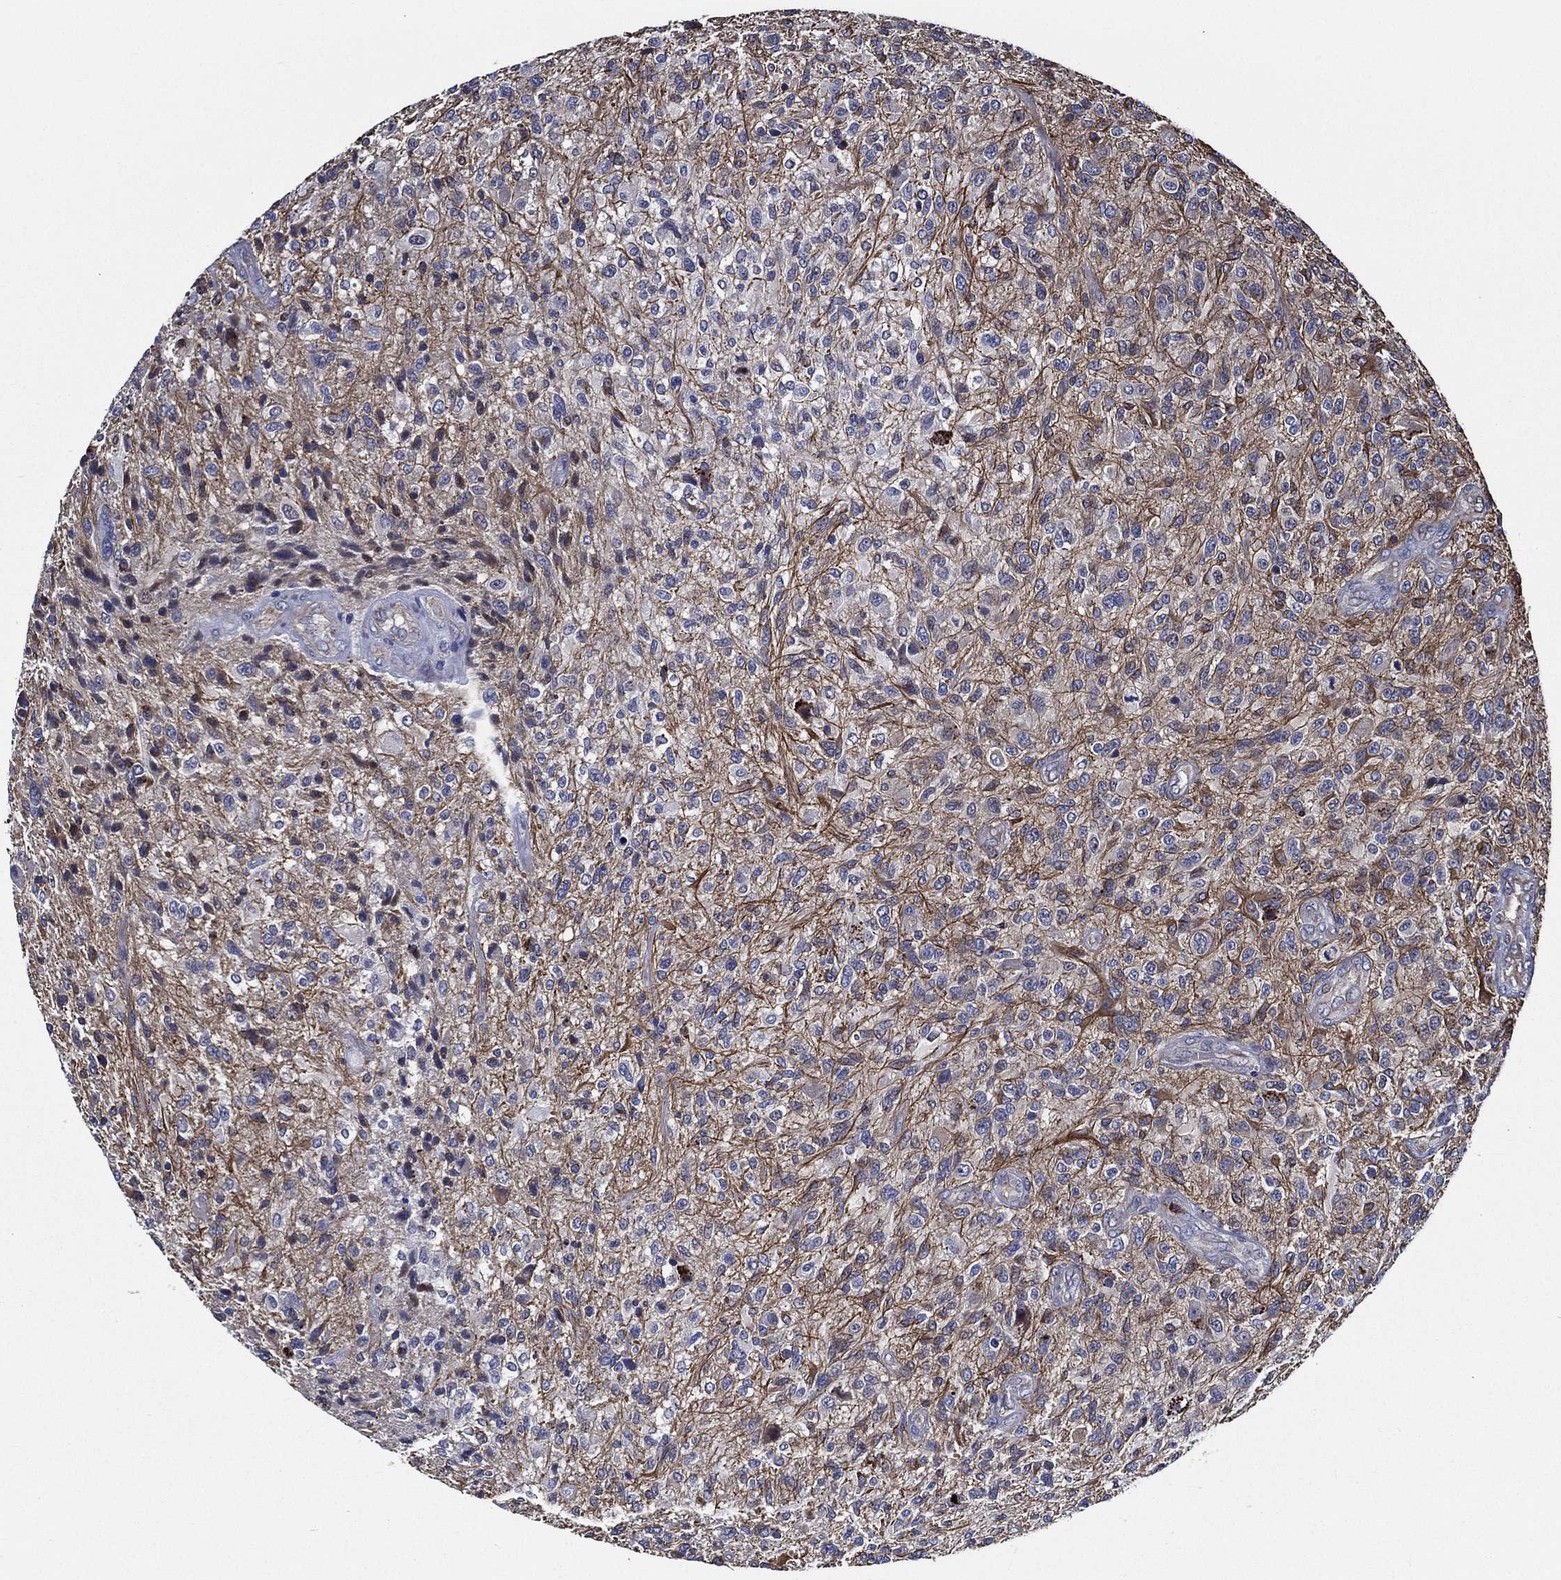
{"staining": {"intensity": "negative", "quantity": "none", "location": "none"}, "tissue": "glioma", "cell_type": "Tumor cells", "image_type": "cancer", "snomed": [{"axis": "morphology", "description": "Glioma, malignant, High grade"}, {"axis": "topography", "description": "Brain"}], "caption": "Immunohistochemistry histopathology image of high-grade glioma (malignant) stained for a protein (brown), which reveals no staining in tumor cells.", "gene": "KIF20B", "patient": {"sex": "male", "age": 47}}